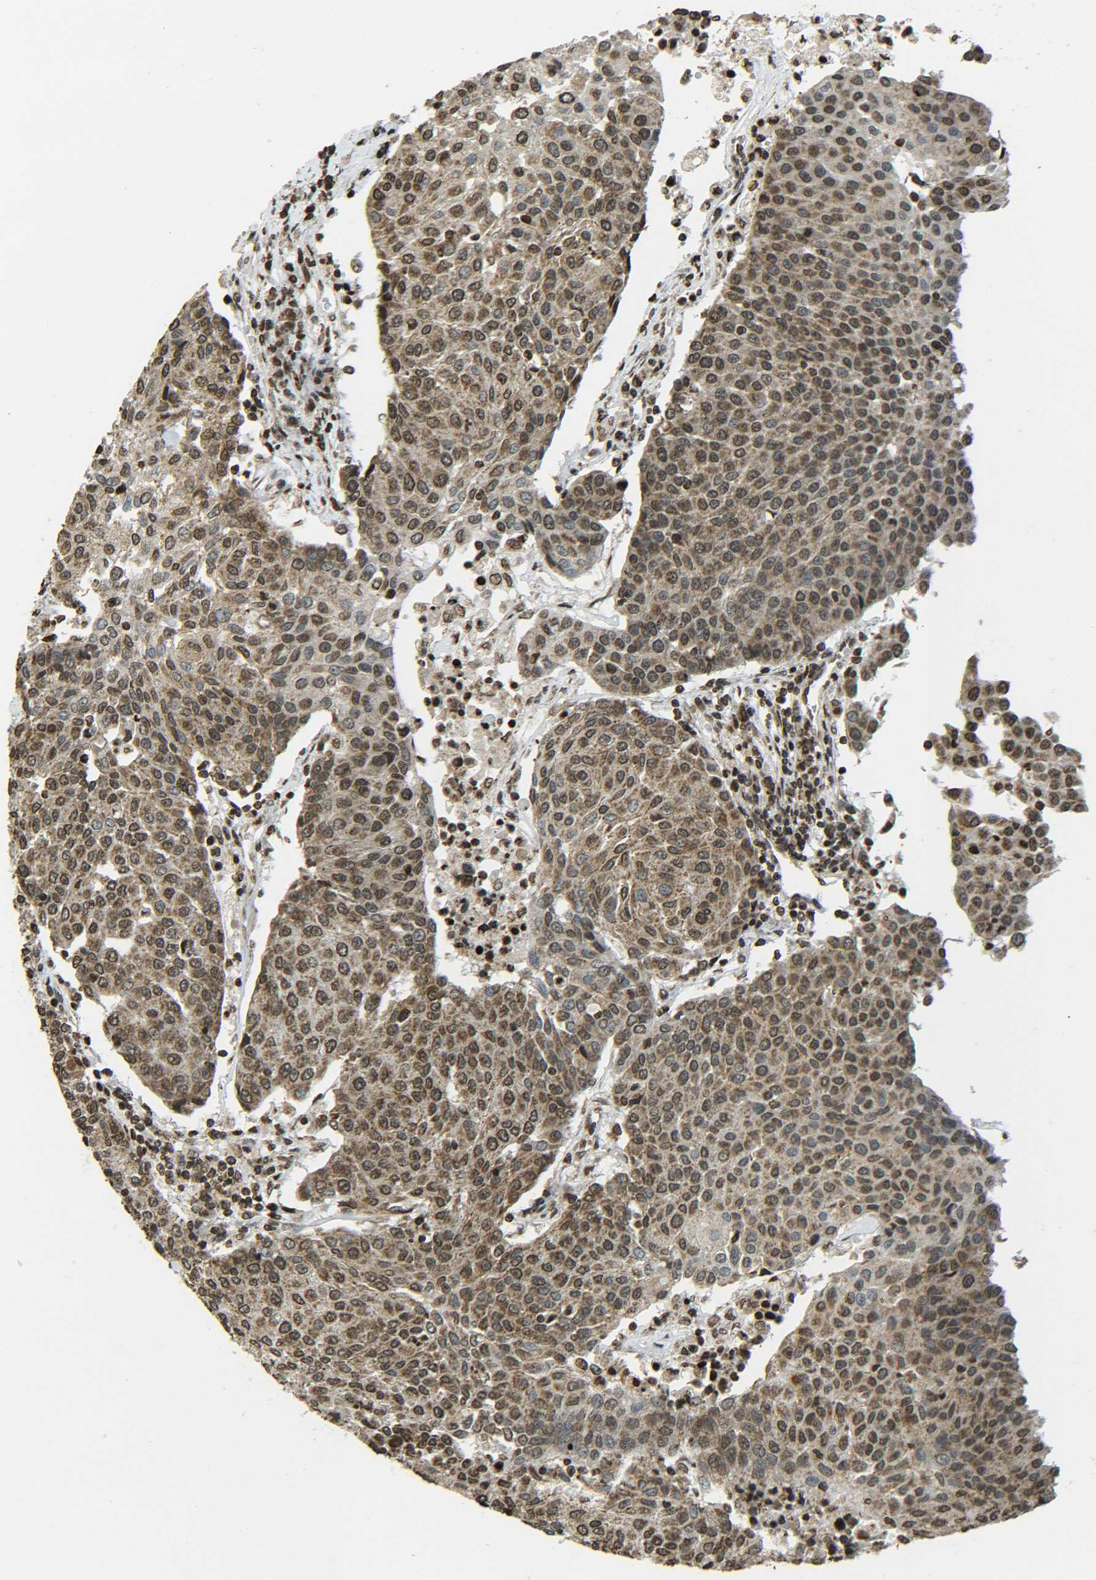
{"staining": {"intensity": "moderate", "quantity": ">75%", "location": "cytoplasmic/membranous,nuclear"}, "tissue": "urothelial cancer", "cell_type": "Tumor cells", "image_type": "cancer", "snomed": [{"axis": "morphology", "description": "Urothelial carcinoma, High grade"}, {"axis": "topography", "description": "Urinary bladder"}], "caption": "A medium amount of moderate cytoplasmic/membranous and nuclear positivity is appreciated in about >75% of tumor cells in urothelial cancer tissue.", "gene": "NEUROG2", "patient": {"sex": "female", "age": 85}}